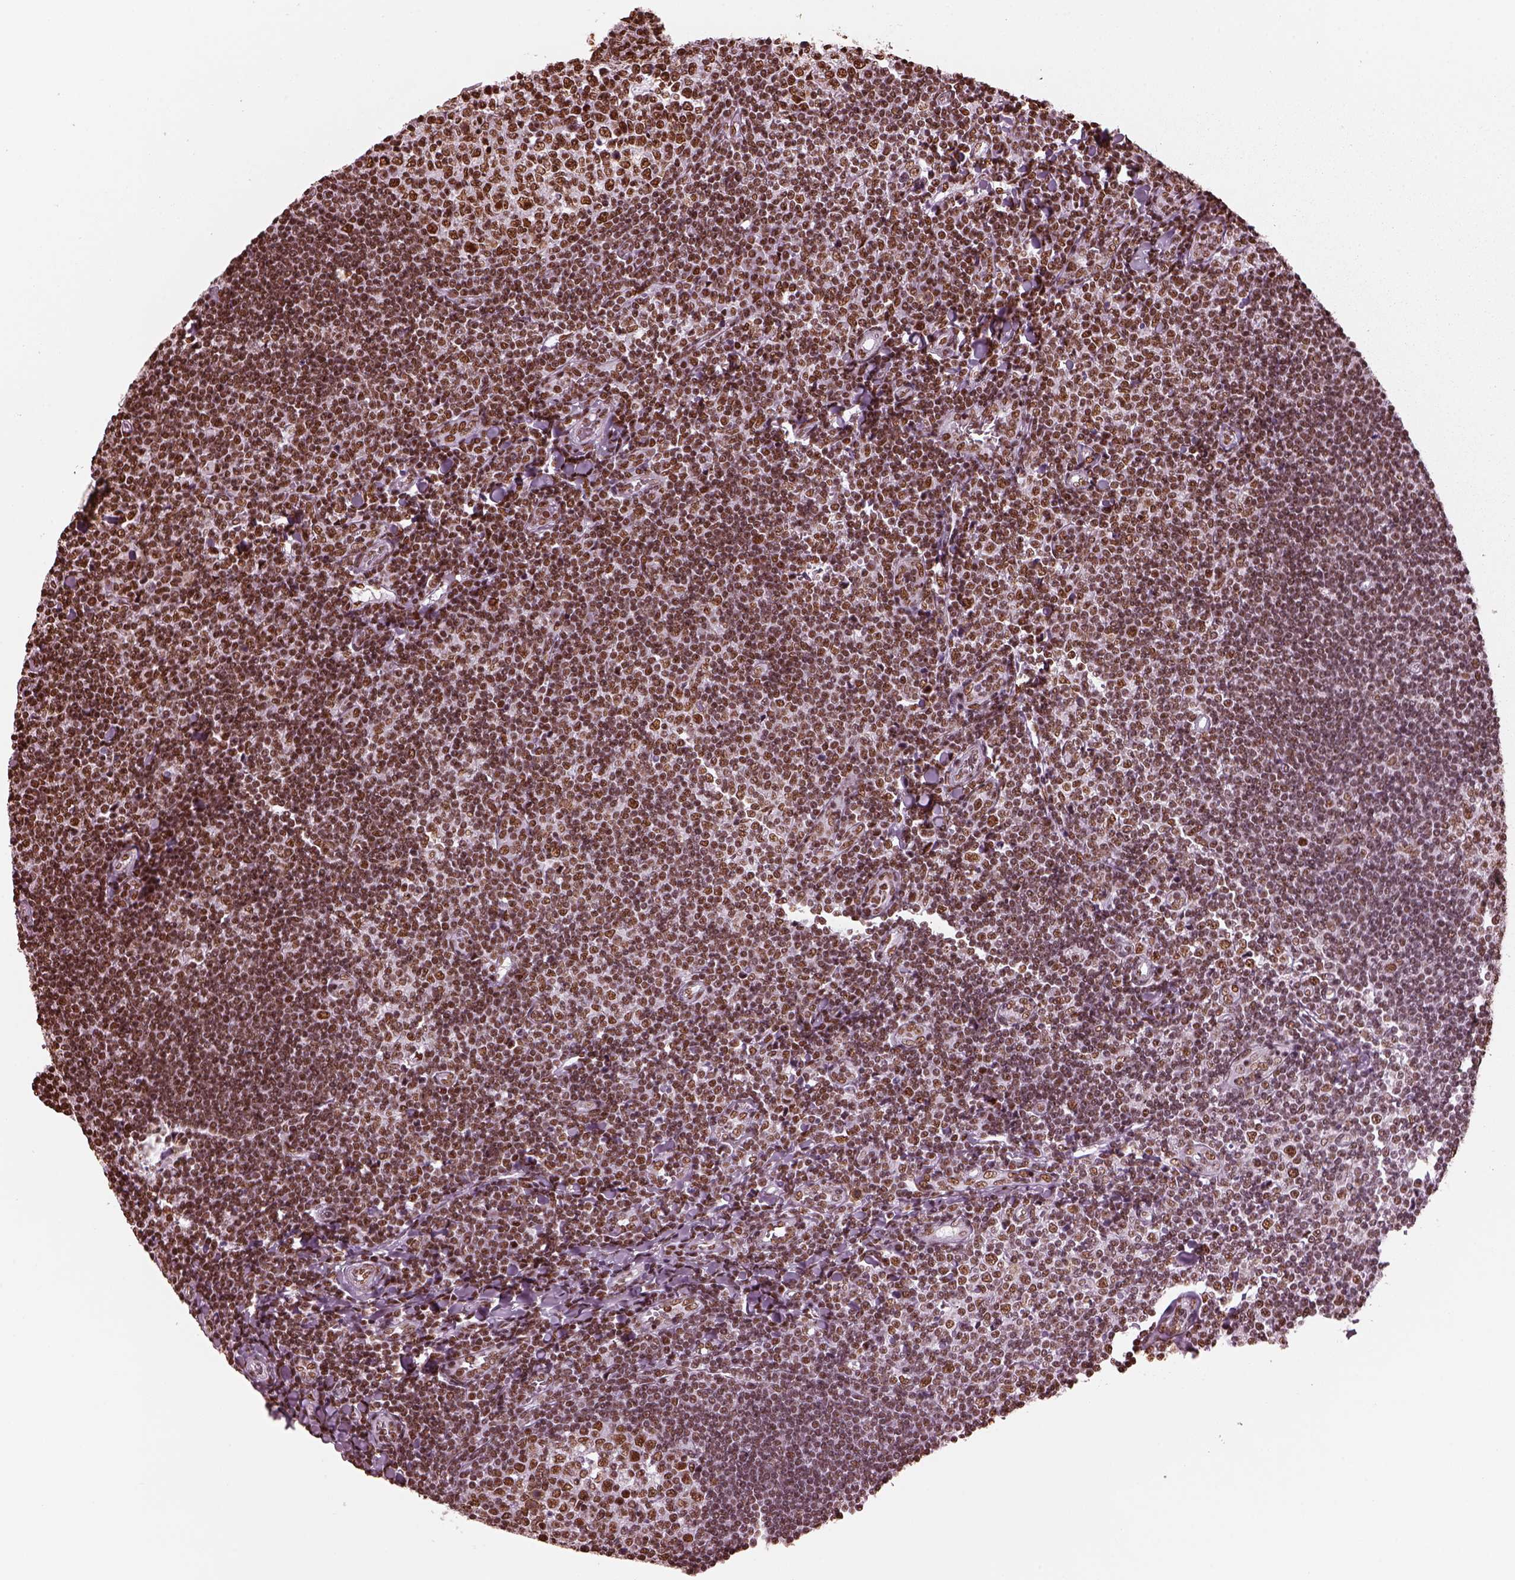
{"staining": {"intensity": "strong", "quantity": ">75%", "location": "nuclear"}, "tissue": "tonsil", "cell_type": "Germinal center cells", "image_type": "normal", "snomed": [{"axis": "morphology", "description": "Normal tissue, NOS"}, {"axis": "topography", "description": "Tonsil"}], "caption": "Protein staining of benign tonsil demonstrates strong nuclear positivity in approximately >75% of germinal center cells. (Brightfield microscopy of DAB IHC at high magnification).", "gene": "CBFA2T3", "patient": {"sex": "female", "age": 12}}